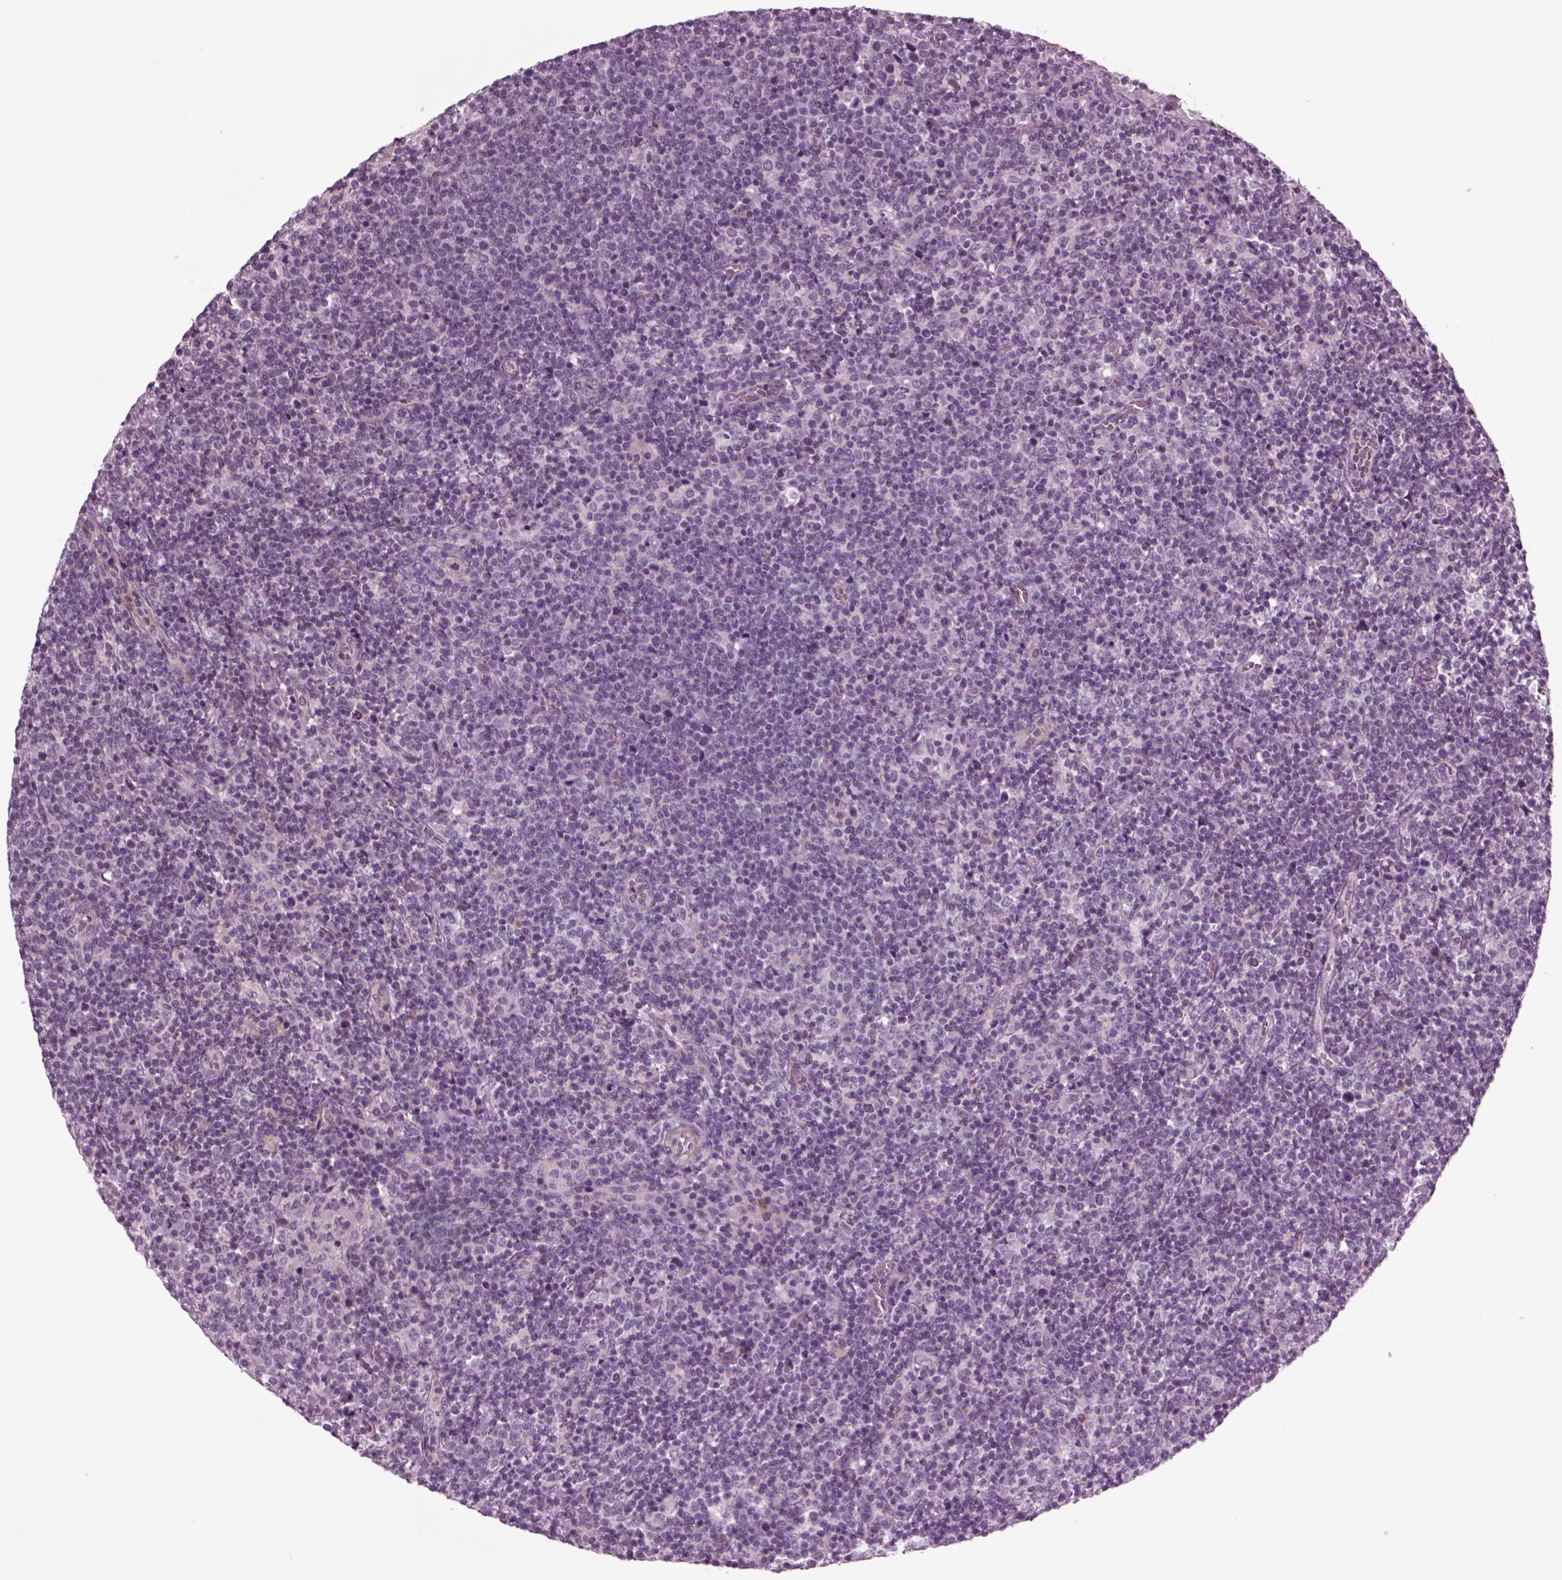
{"staining": {"intensity": "negative", "quantity": "none", "location": "none"}, "tissue": "lymphoma", "cell_type": "Tumor cells", "image_type": "cancer", "snomed": [{"axis": "morphology", "description": "Malignant lymphoma, non-Hodgkin's type, High grade"}, {"axis": "topography", "description": "Lymph node"}], "caption": "There is no significant staining in tumor cells of lymphoma. (DAB (3,3'-diaminobenzidine) immunohistochemistry visualized using brightfield microscopy, high magnification).", "gene": "ODF3", "patient": {"sex": "male", "age": 61}}